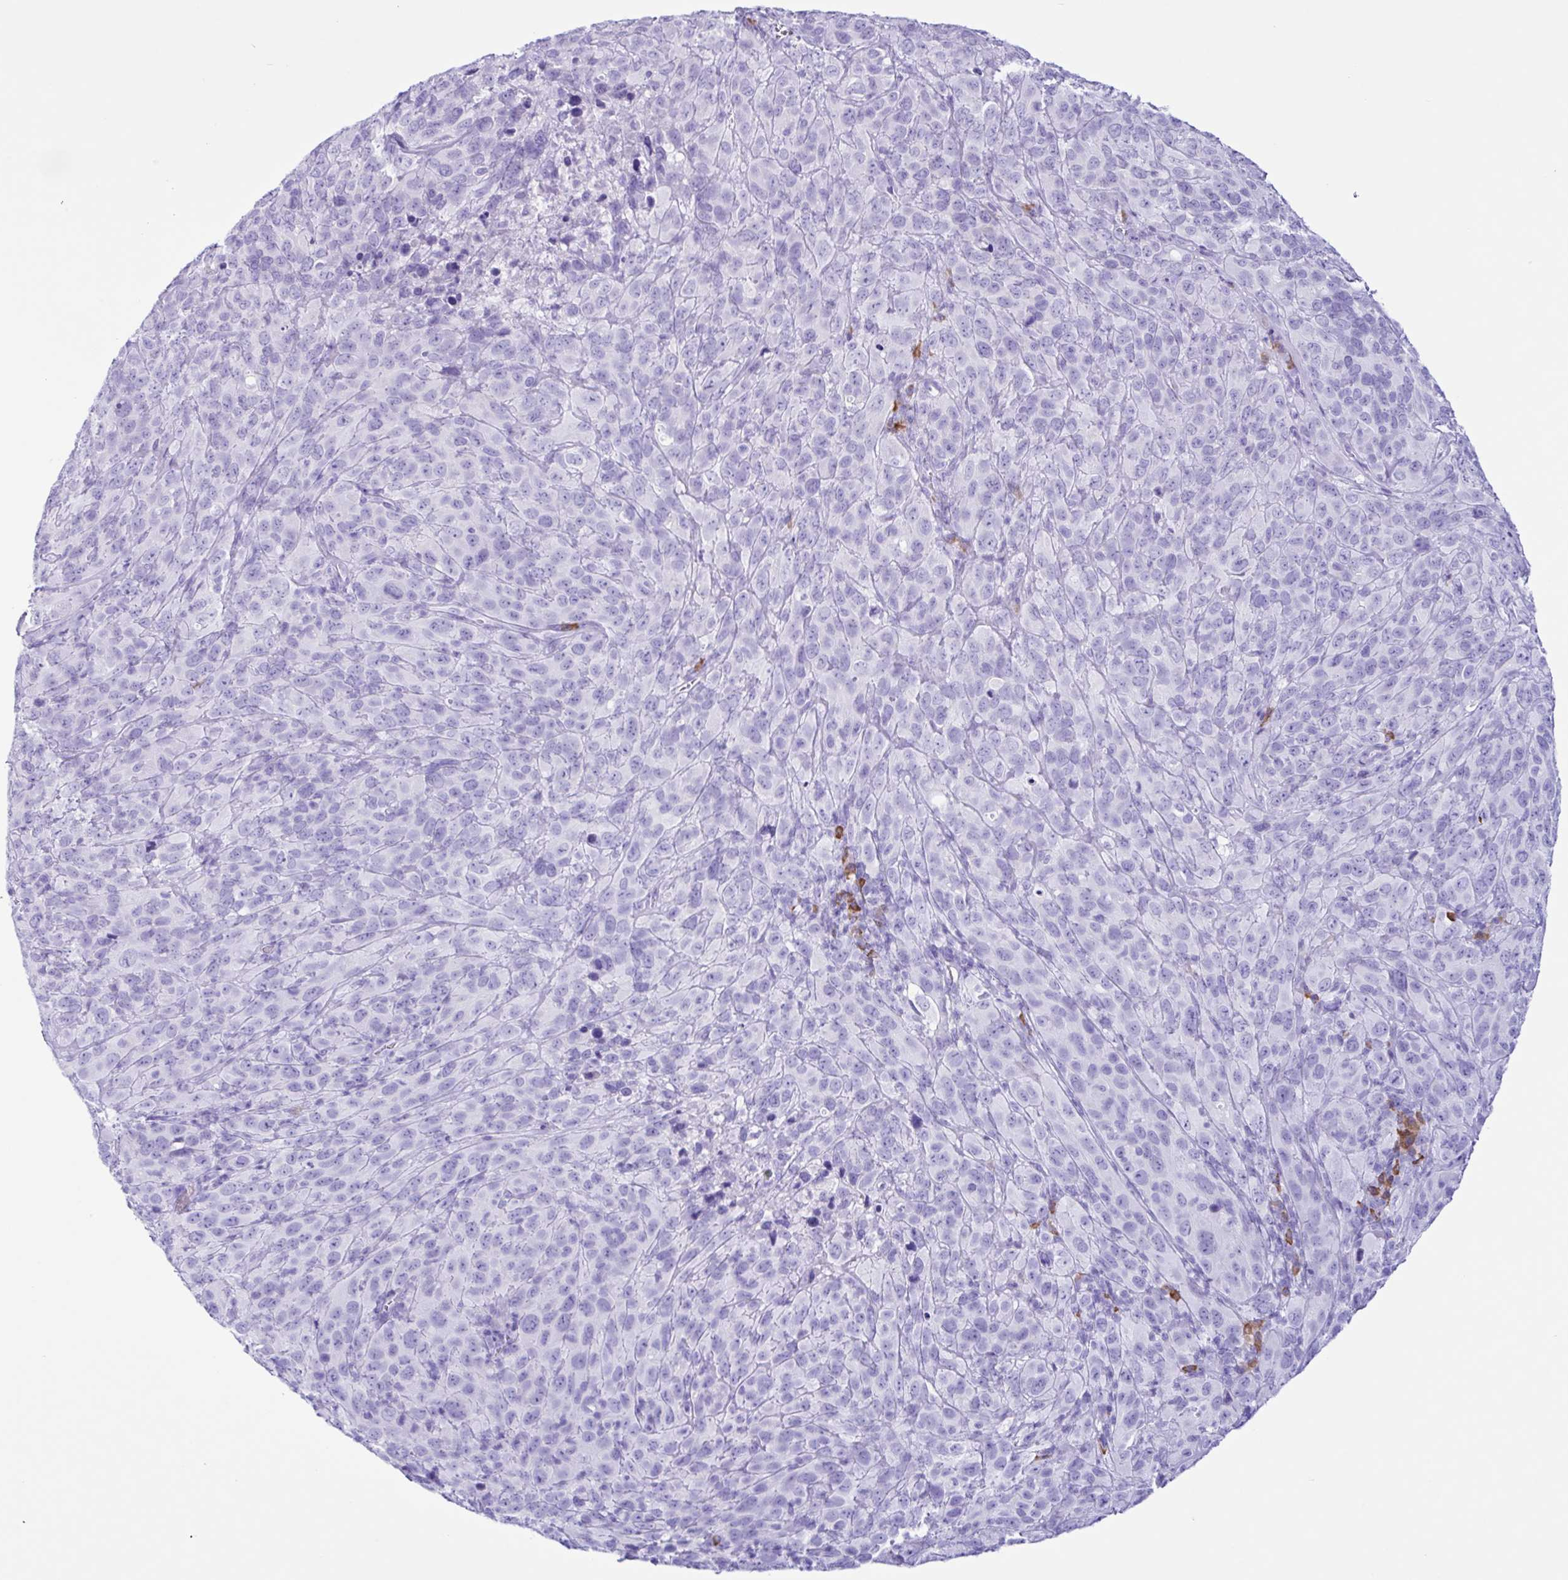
{"staining": {"intensity": "negative", "quantity": "none", "location": "none"}, "tissue": "cervical cancer", "cell_type": "Tumor cells", "image_type": "cancer", "snomed": [{"axis": "morphology", "description": "Squamous cell carcinoma, NOS"}, {"axis": "topography", "description": "Cervix"}], "caption": "Cervical squamous cell carcinoma was stained to show a protein in brown. There is no significant positivity in tumor cells. Brightfield microscopy of immunohistochemistry stained with DAB (3,3'-diaminobenzidine) (brown) and hematoxylin (blue), captured at high magnification.", "gene": "PIGF", "patient": {"sex": "female", "age": 51}}